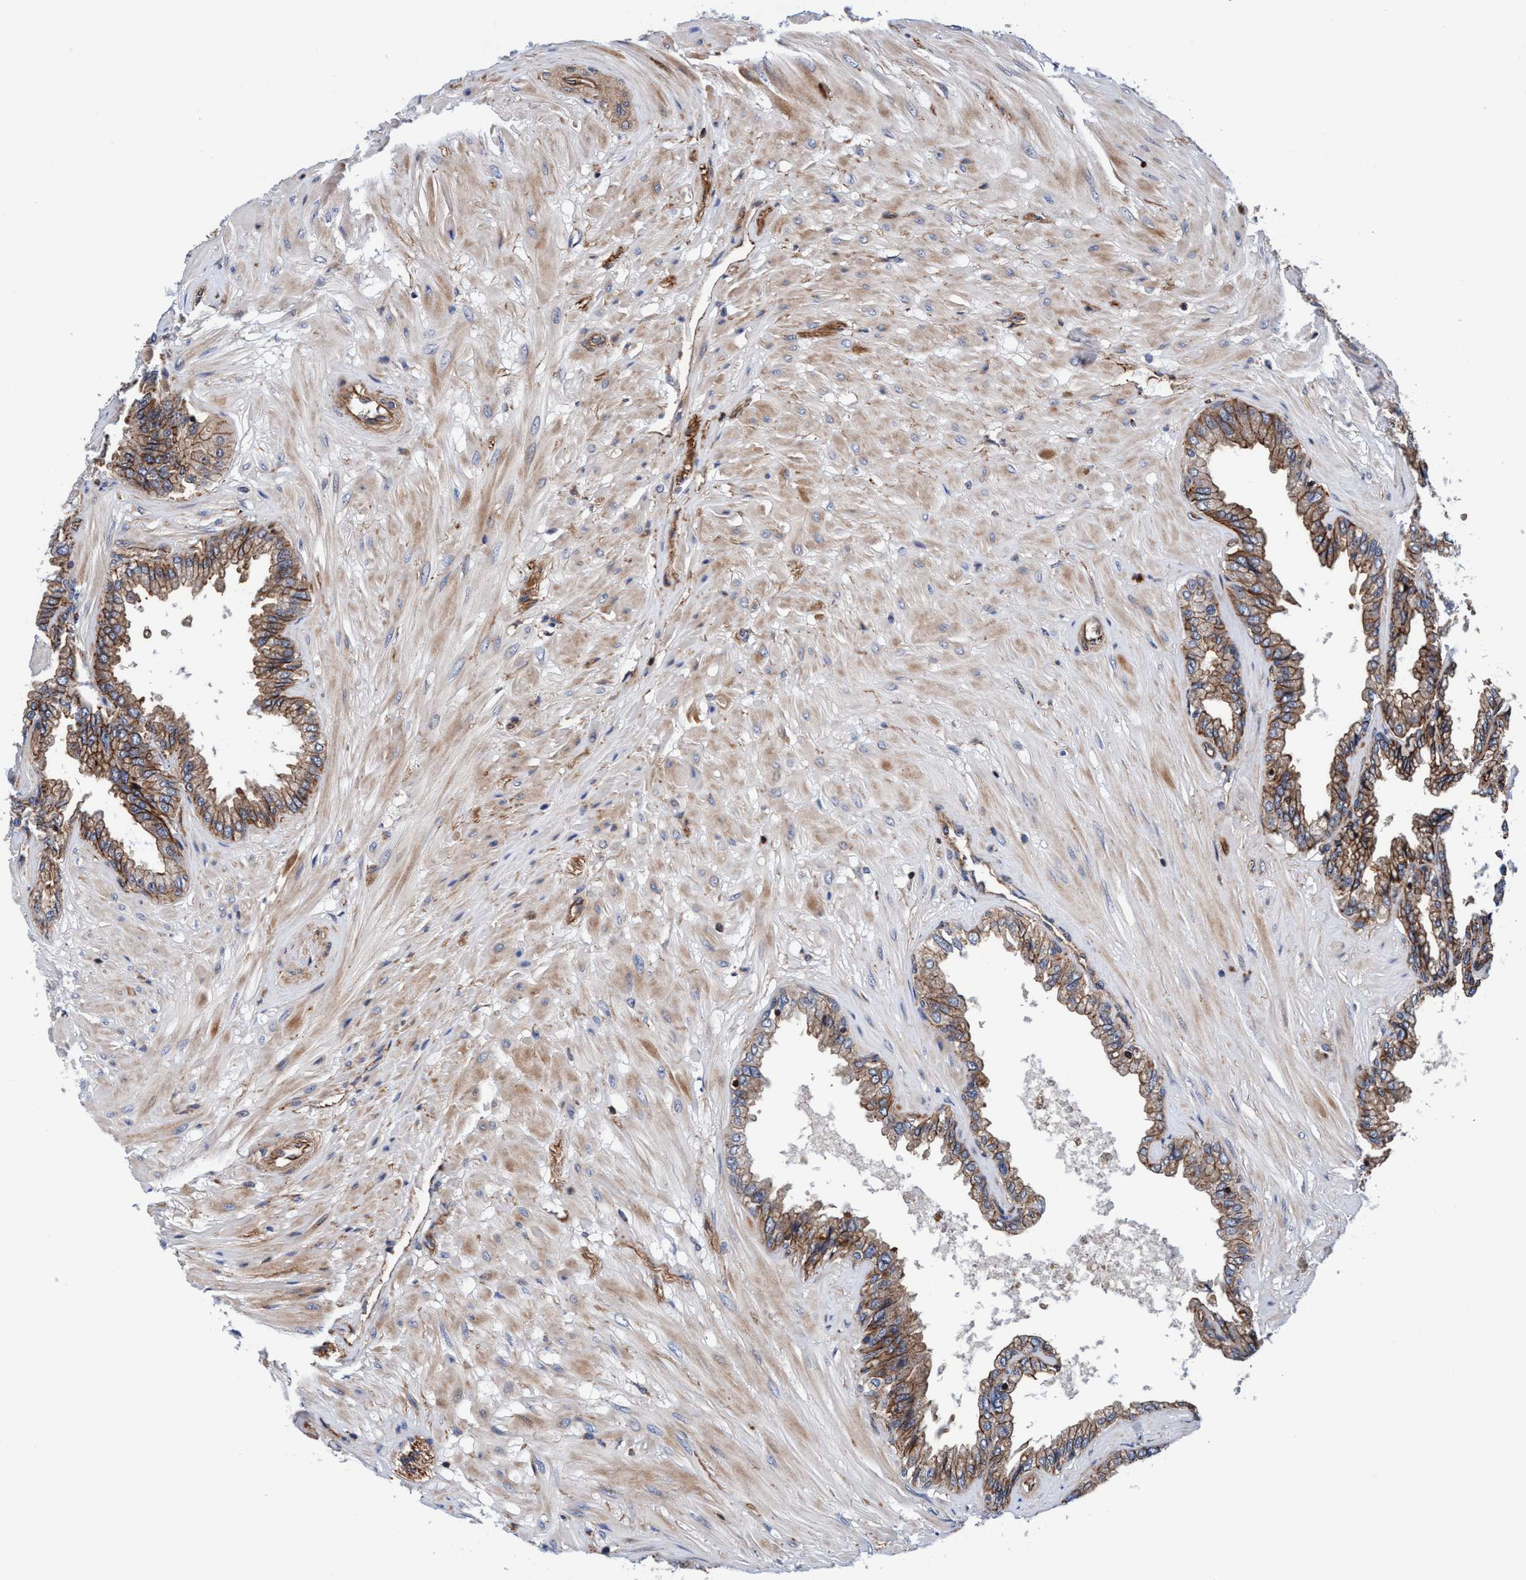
{"staining": {"intensity": "moderate", "quantity": ">75%", "location": "cytoplasmic/membranous"}, "tissue": "seminal vesicle", "cell_type": "Glandular cells", "image_type": "normal", "snomed": [{"axis": "morphology", "description": "Normal tissue, NOS"}, {"axis": "topography", "description": "Seminal veicle"}], "caption": "Immunohistochemistry (IHC) photomicrograph of benign human seminal vesicle stained for a protein (brown), which reveals medium levels of moderate cytoplasmic/membranous staining in approximately >75% of glandular cells.", "gene": "MCM3AP", "patient": {"sex": "male", "age": 46}}